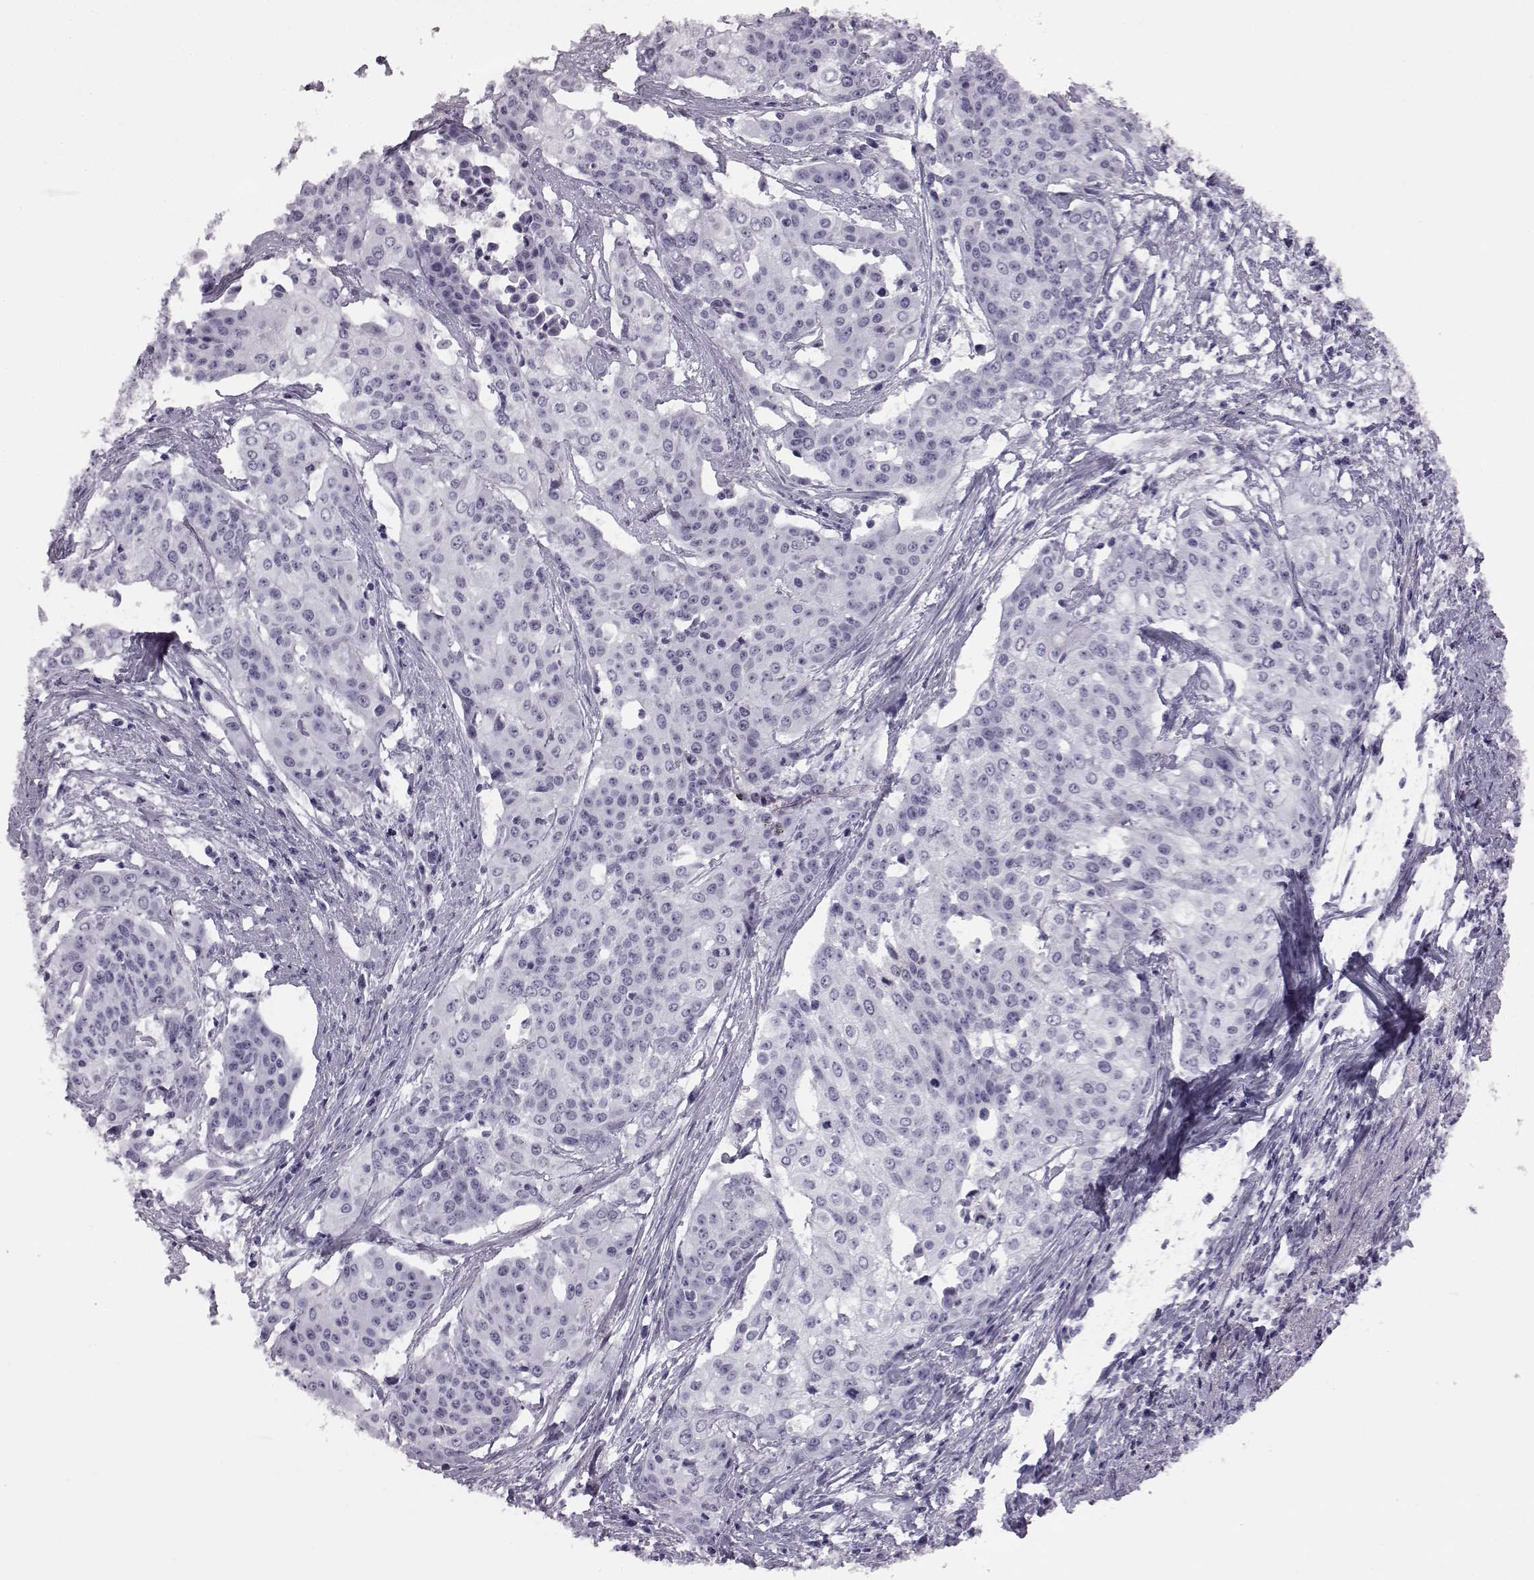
{"staining": {"intensity": "negative", "quantity": "none", "location": "none"}, "tissue": "cervical cancer", "cell_type": "Tumor cells", "image_type": "cancer", "snomed": [{"axis": "morphology", "description": "Squamous cell carcinoma, NOS"}, {"axis": "topography", "description": "Cervix"}], "caption": "DAB (3,3'-diaminobenzidine) immunohistochemical staining of human cervical cancer (squamous cell carcinoma) shows no significant expression in tumor cells.", "gene": "ADGRG2", "patient": {"sex": "female", "age": 39}}